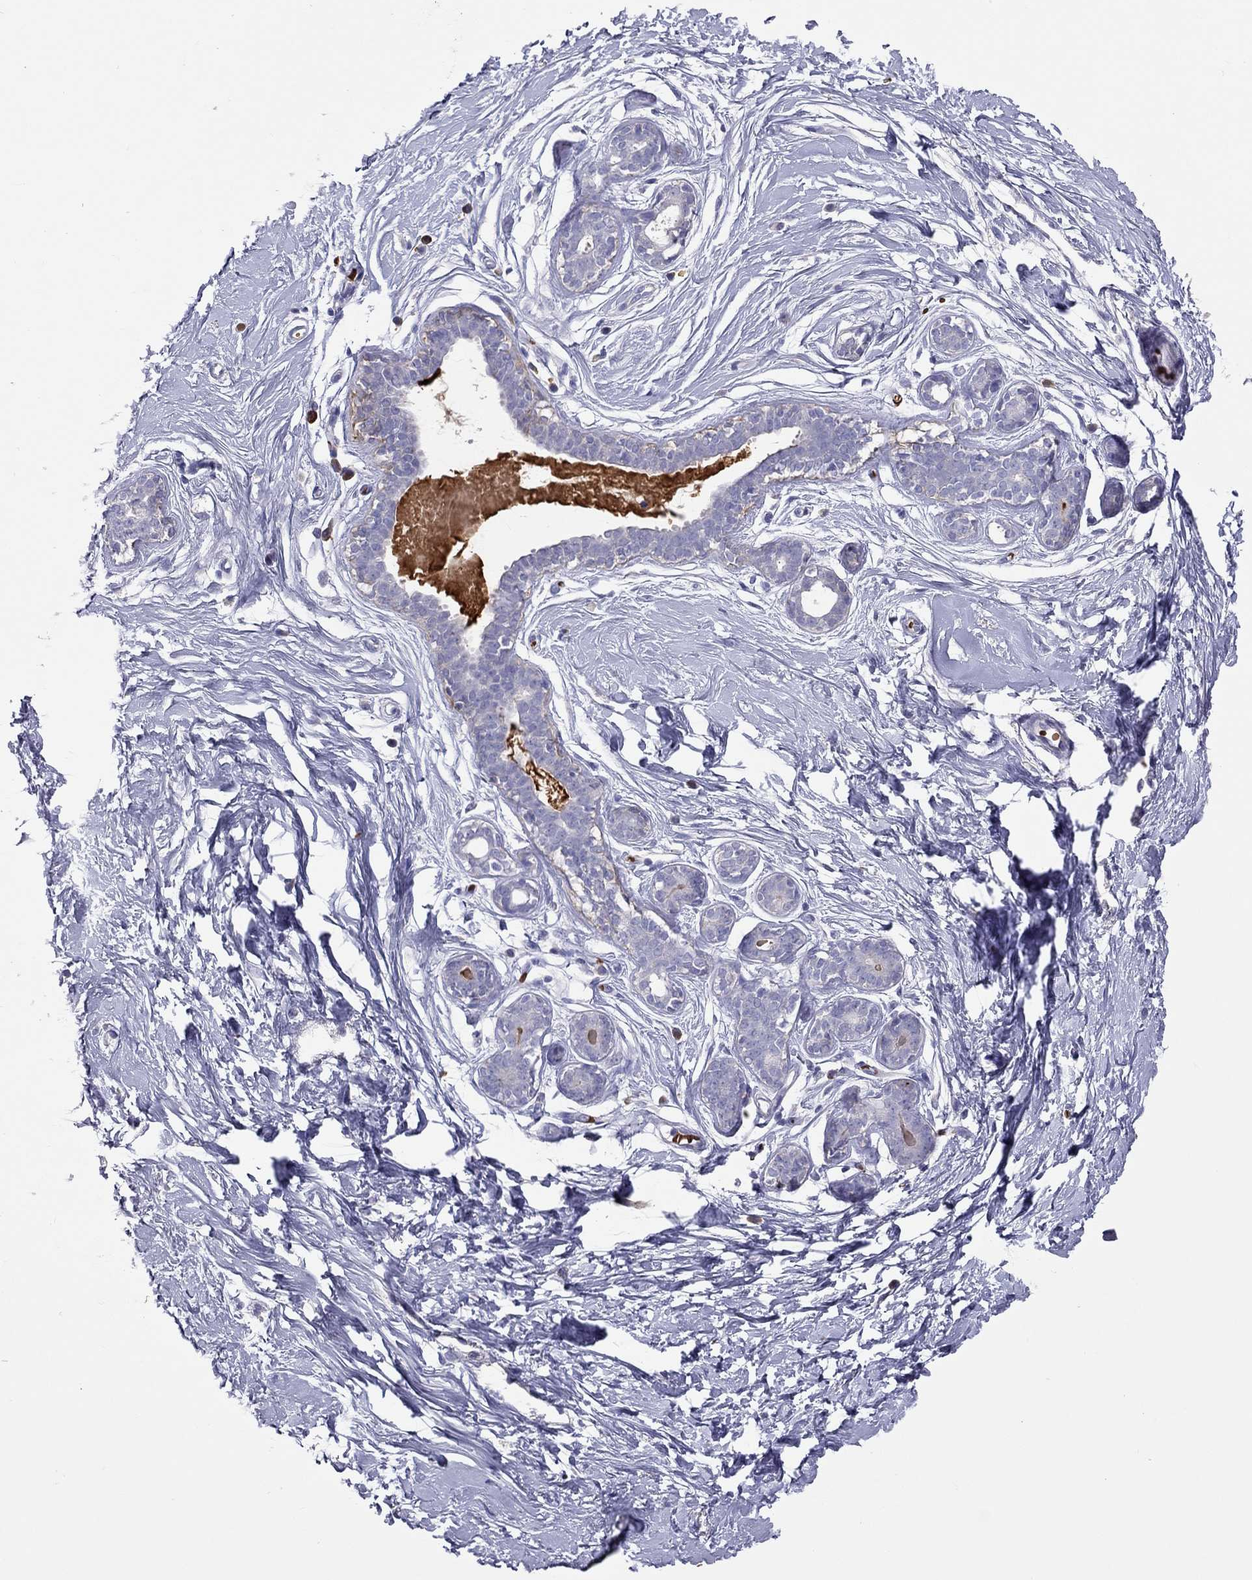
{"staining": {"intensity": "negative", "quantity": "none", "location": "none"}, "tissue": "breast", "cell_type": "Adipocytes", "image_type": "normal", "snomed": [{"axis": "morphology", "description": "Normal tissue, NOS"}, {"axis": "topography", "description": "Breast"}], "caption": "An immunohistochemistry image of unremarkable breast is shown. There is no staining in adipocytes of breast.", "gene": "FRMD1", "patient": {"sex": "female", "age": 37}}